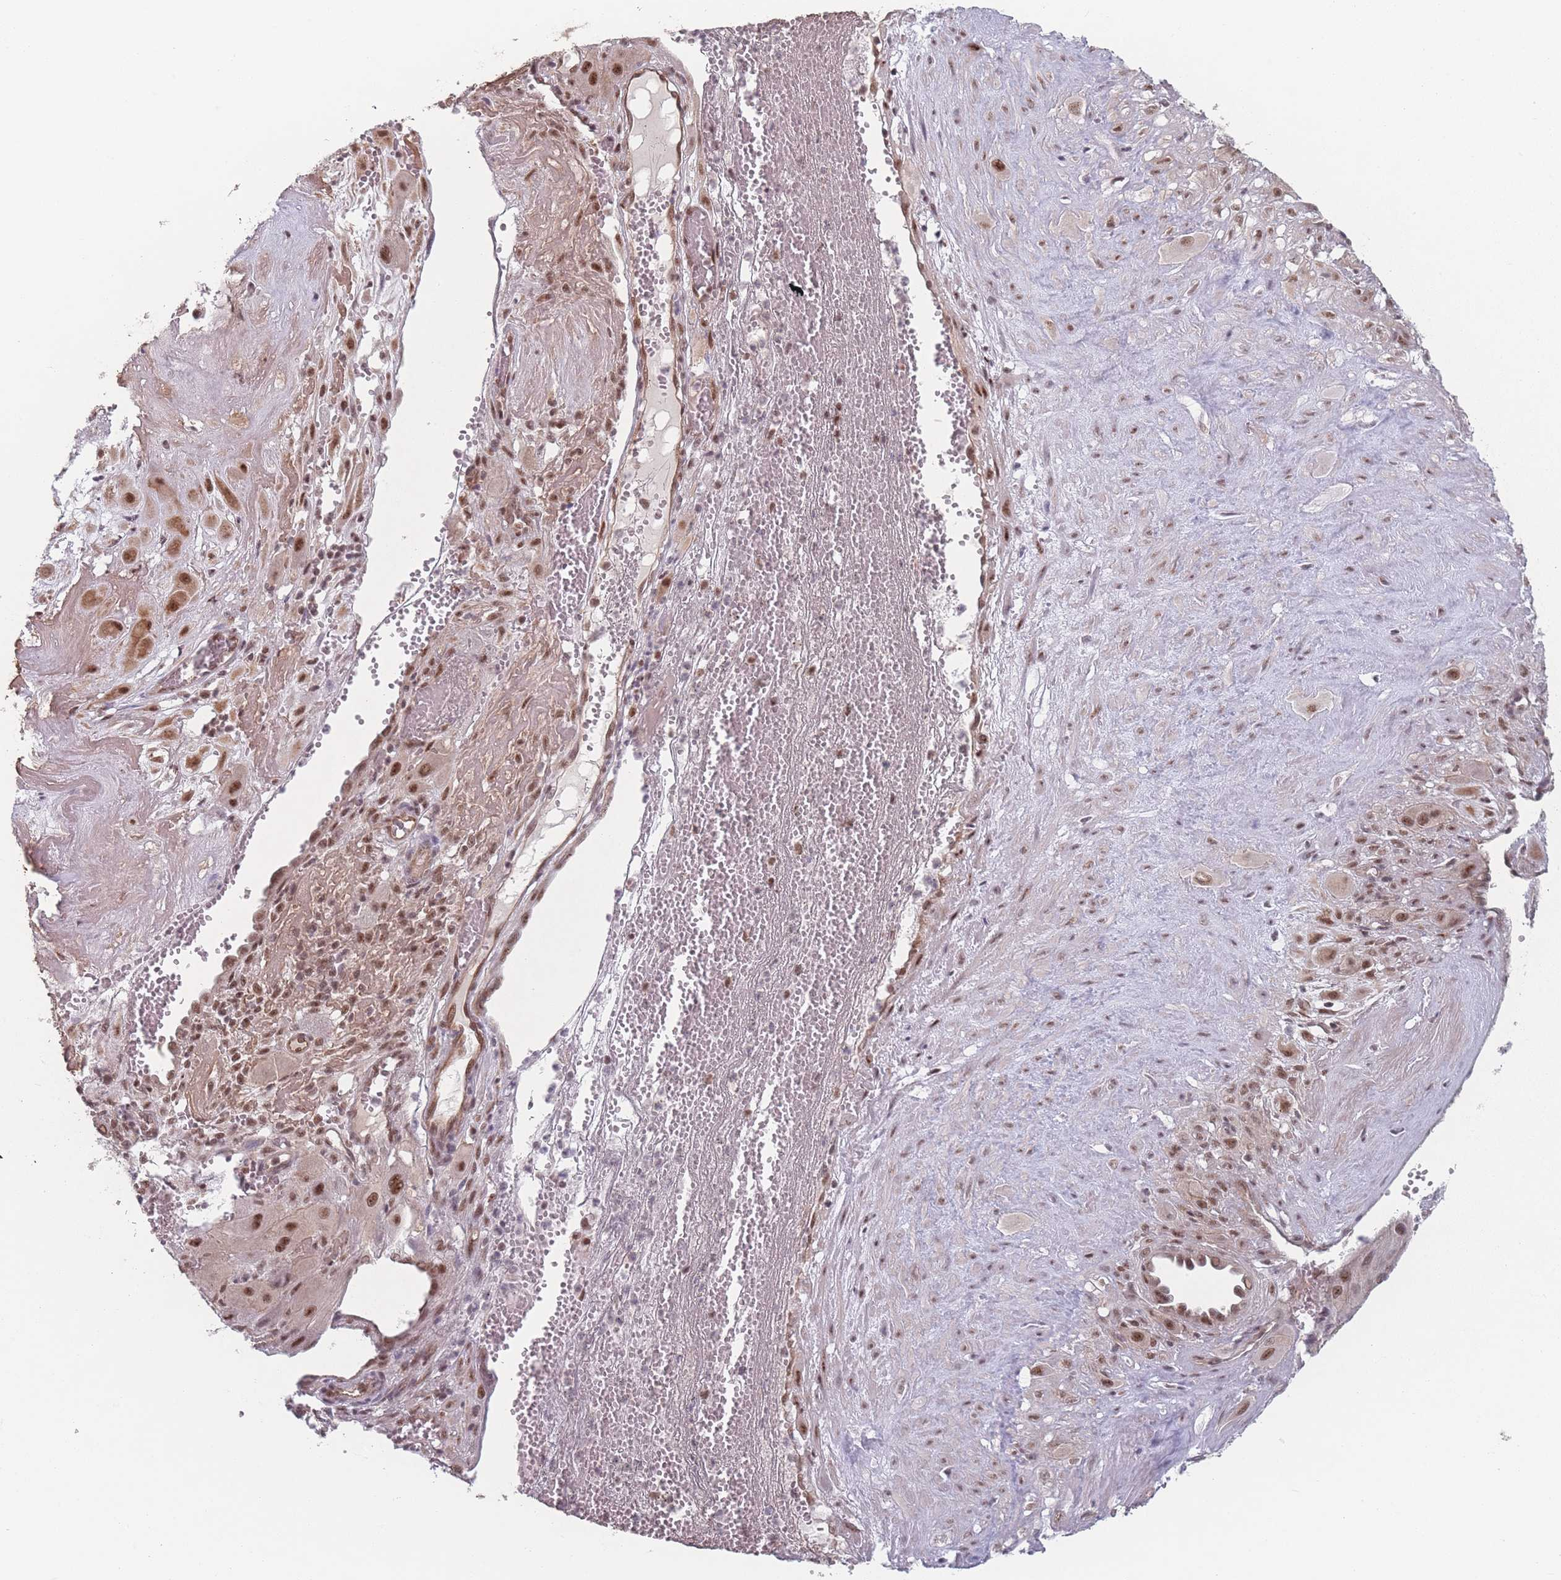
{"staining": {"intensity": "strong", "quantity": ">75%", "location": "nuclear"}, "tissue": "cervical cancer", "cell_type": "Tumor cells", "image_type": "cancer", "snomed": [{"axis": "morphology", "description": "Squamous cell carcinoma, NOS"}, {"axis": "topography", "description": "Cervix"}], "caption": "Strong nuclear staining for a protein is present in approximately >75% of tumor cells of squamous cell carcinoma (cervical) using IHC.", "gene": "ZC3H14", "patient": {"sex": "female", "age": 34}}